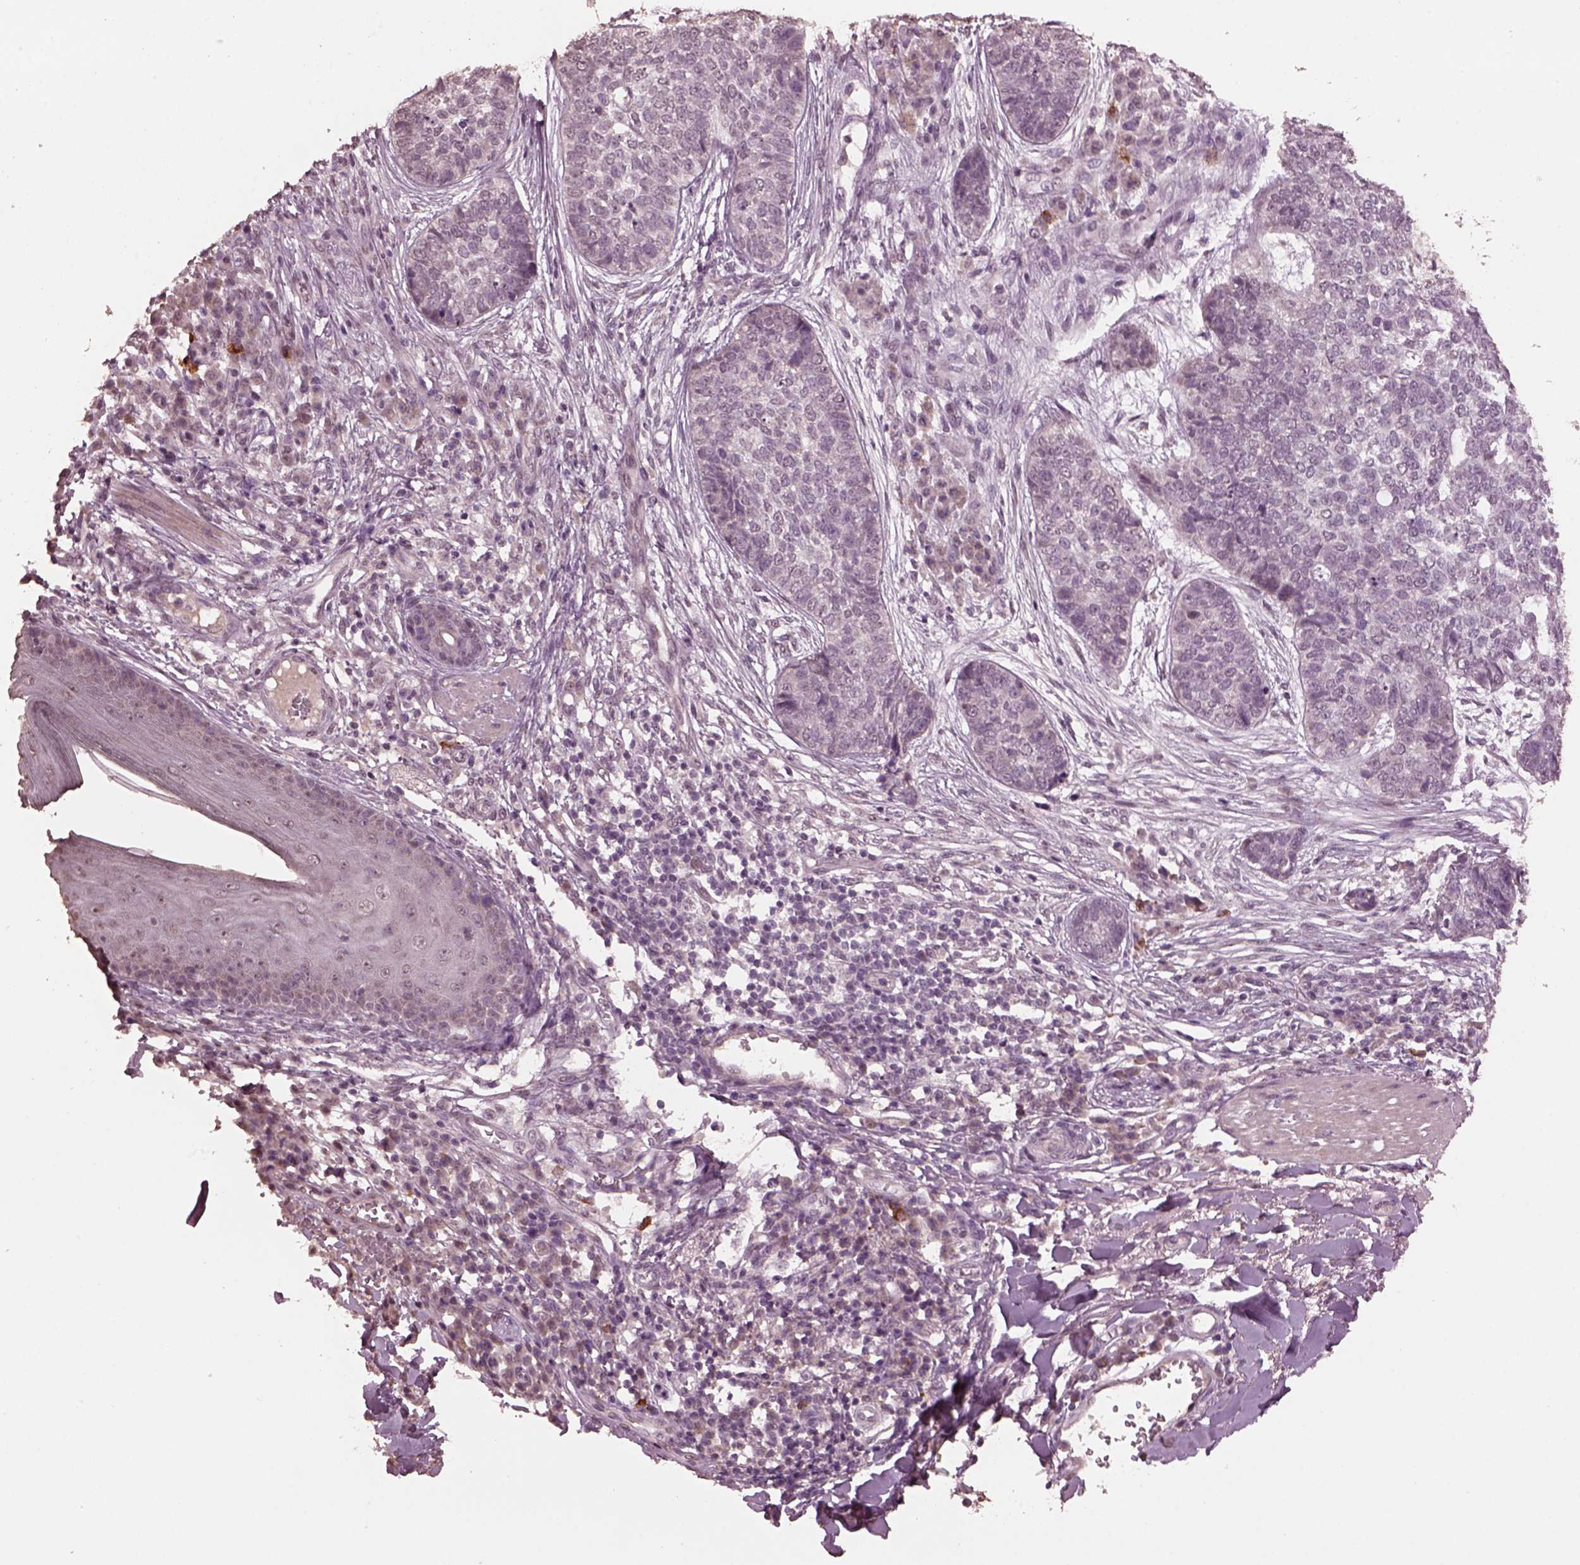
{"staining": {"intensity": "negative", "quantity": "none", "location": "none"}, "tissue": "skin cancer", "cell_type": "Tumor cells", "image_type": "cancer", "snomed": [{"axis": "morphology", "description": "Basal cell carcinoma"}, {"axis": "topography", "description": "Skin"}], "caption": "Tumor cells are negative for brown protein staining in skin cancer.", "gene": "IL18RAP", "patient": {"sex": "female", "age": 69}}